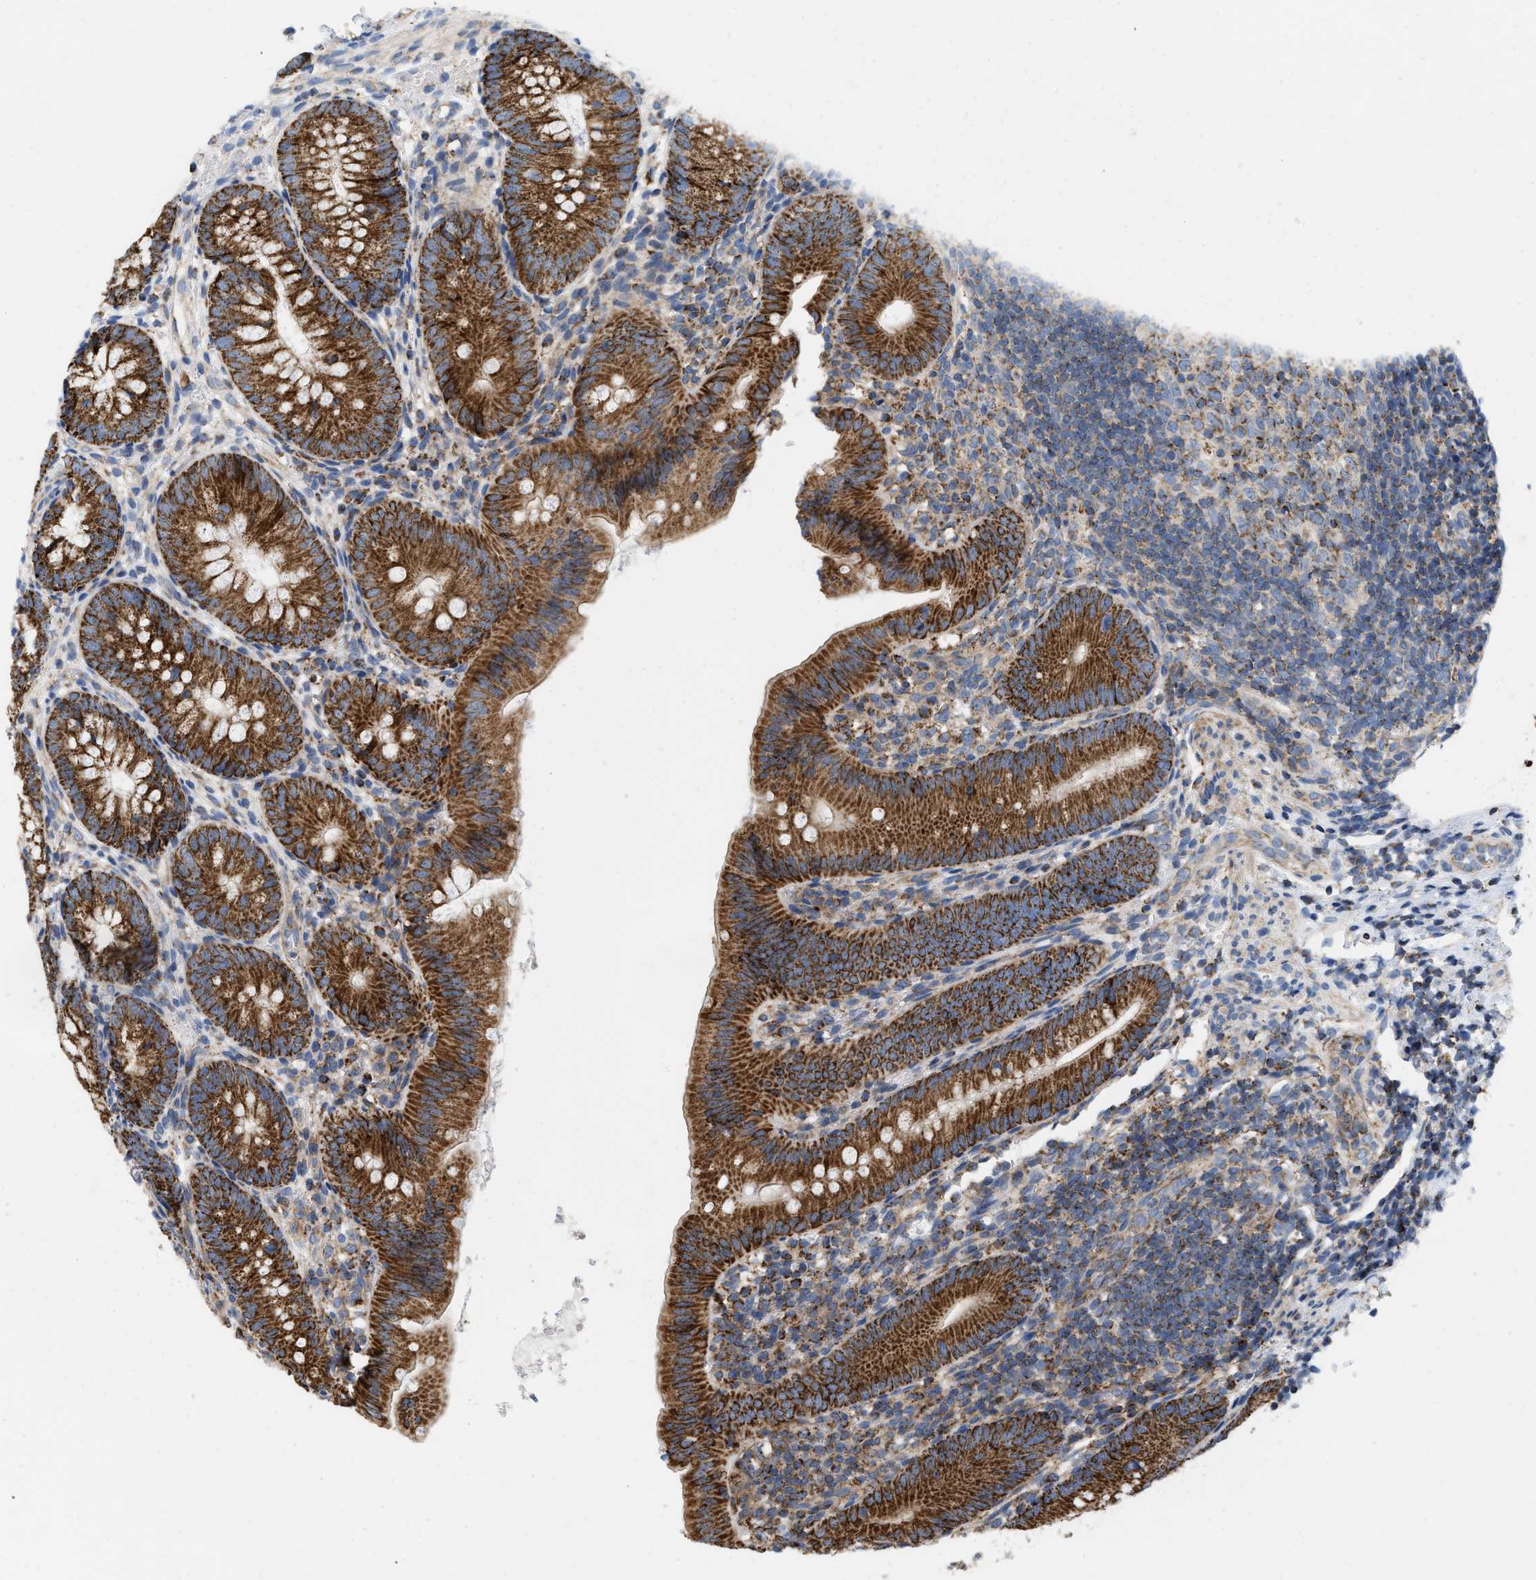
{"staining": {"intensity": "strong", "quantity": ">75%", "location": "cytoplasmic/membranous"}, "tissue": "appendix", "cell_type": "Glandular cells", "image_type": "normal", "snomed": [{"axis": "morphology", "description": "Normal tissue, NOS"}, {"axis": "topography", "description": "Appendix"}], "caption": "DAB immunohistochemical staining of unremarkable appendix shows strong cytoplasmic/membranous protein expression in approximately >75% of glandular cells. The protein is shown in brown color, while the nuclei are stained blue.", "gene": "GRB10", "patient": {"sex": "male", "age": 1}}